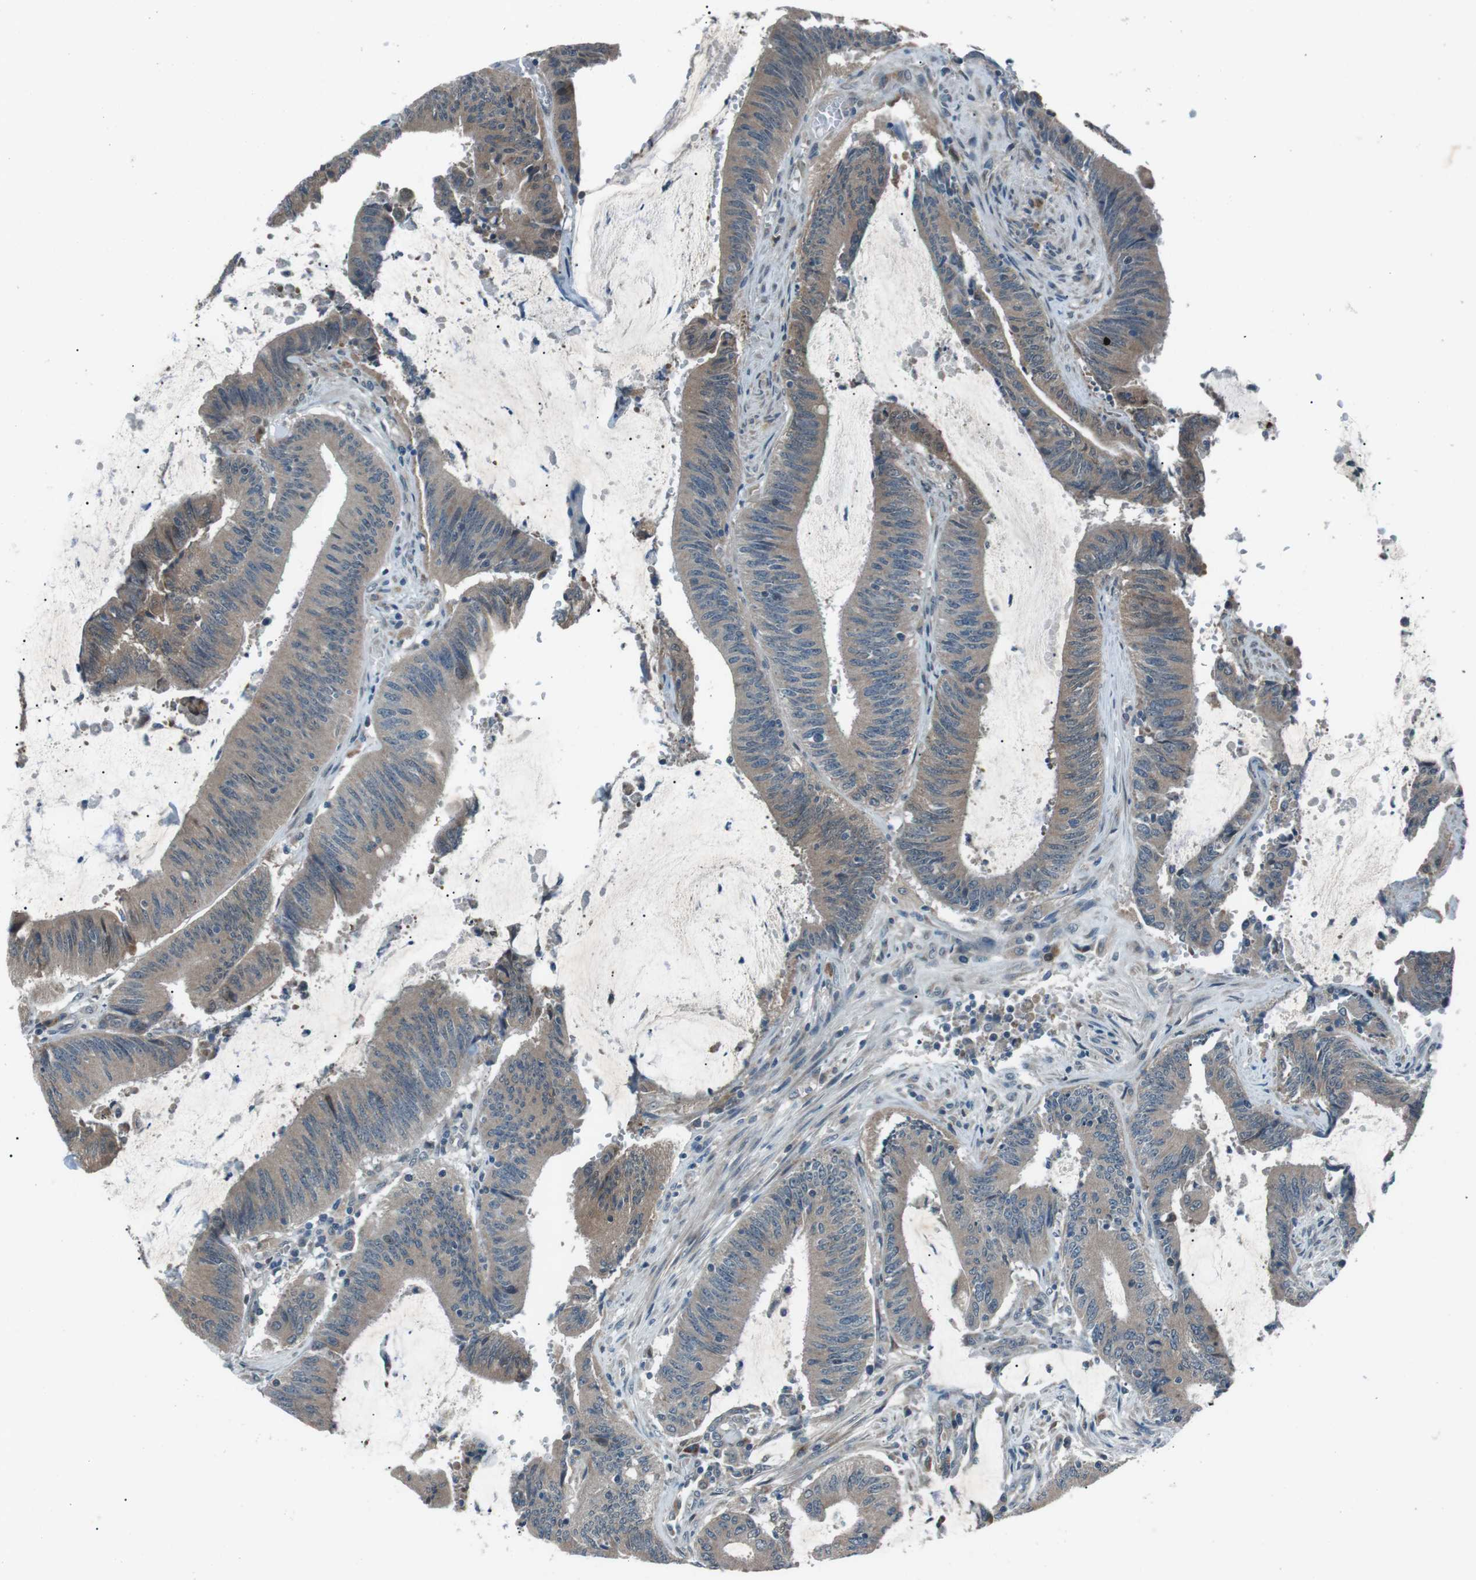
{"staining": {"intensity": "weak", "quantity": ">75%", "location": "cytoplasmic/membranous"}, "tissue": "colorectal cancer", "cell_type": "Tumor cells", "image_type": "cancer", "snomed": [{"axis": "morphology", "description": "Normal tissue, NOS"}, {"axis": "morphology", "description": "Adenocarcinoma, NOS"}, {"axis": "topography", "description": "Rectum"}], "caption": "Colorectal adenocarcinoma tissue displays weak cytoplasmic/membranous expression in about >75% of tumor cells", "gene": "LRIG2", "patient": {"sex": "female", "age": 66}}